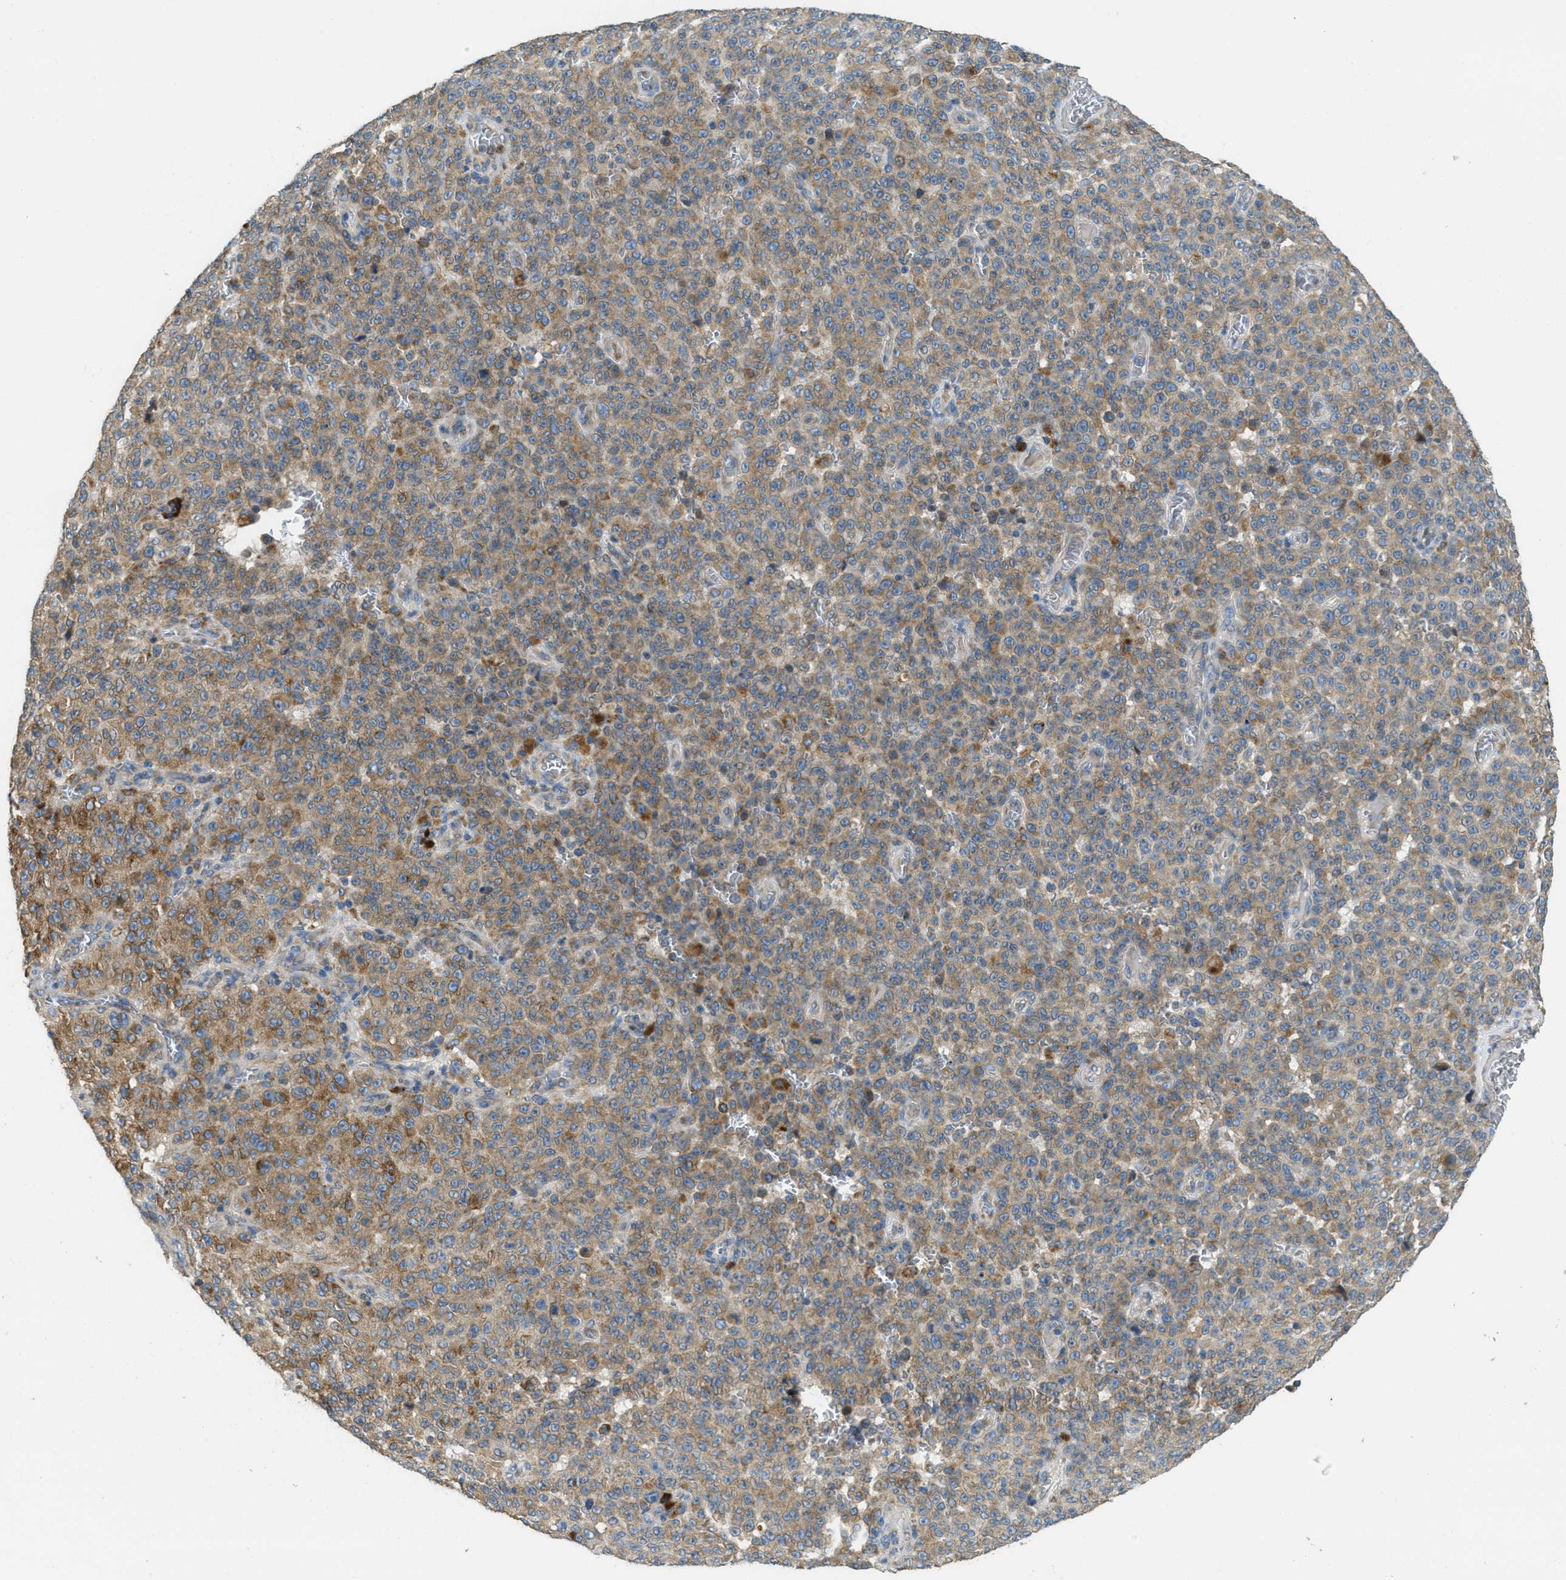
{"staining": {"intensity": "moderate", "quantity": ">75%", "location": "cytoplasmic/membranous"}, "tissue": "melanoma", "cell_type": "Tumor cells", "image_type": "cancer", "snomed": [{"axis": "morphology", "description": "Malignant melanoma, NOS"}, {"axis": "topography", "description": "Skin"}], "caption": "Immunohistochemical staining of human malignant melanoma shows moderate cytoplasmic/membranous protein staining in approximately >75% of tumor cells.", "gene": "SSR1", "patient": {"sex": "female", "age": 82}}